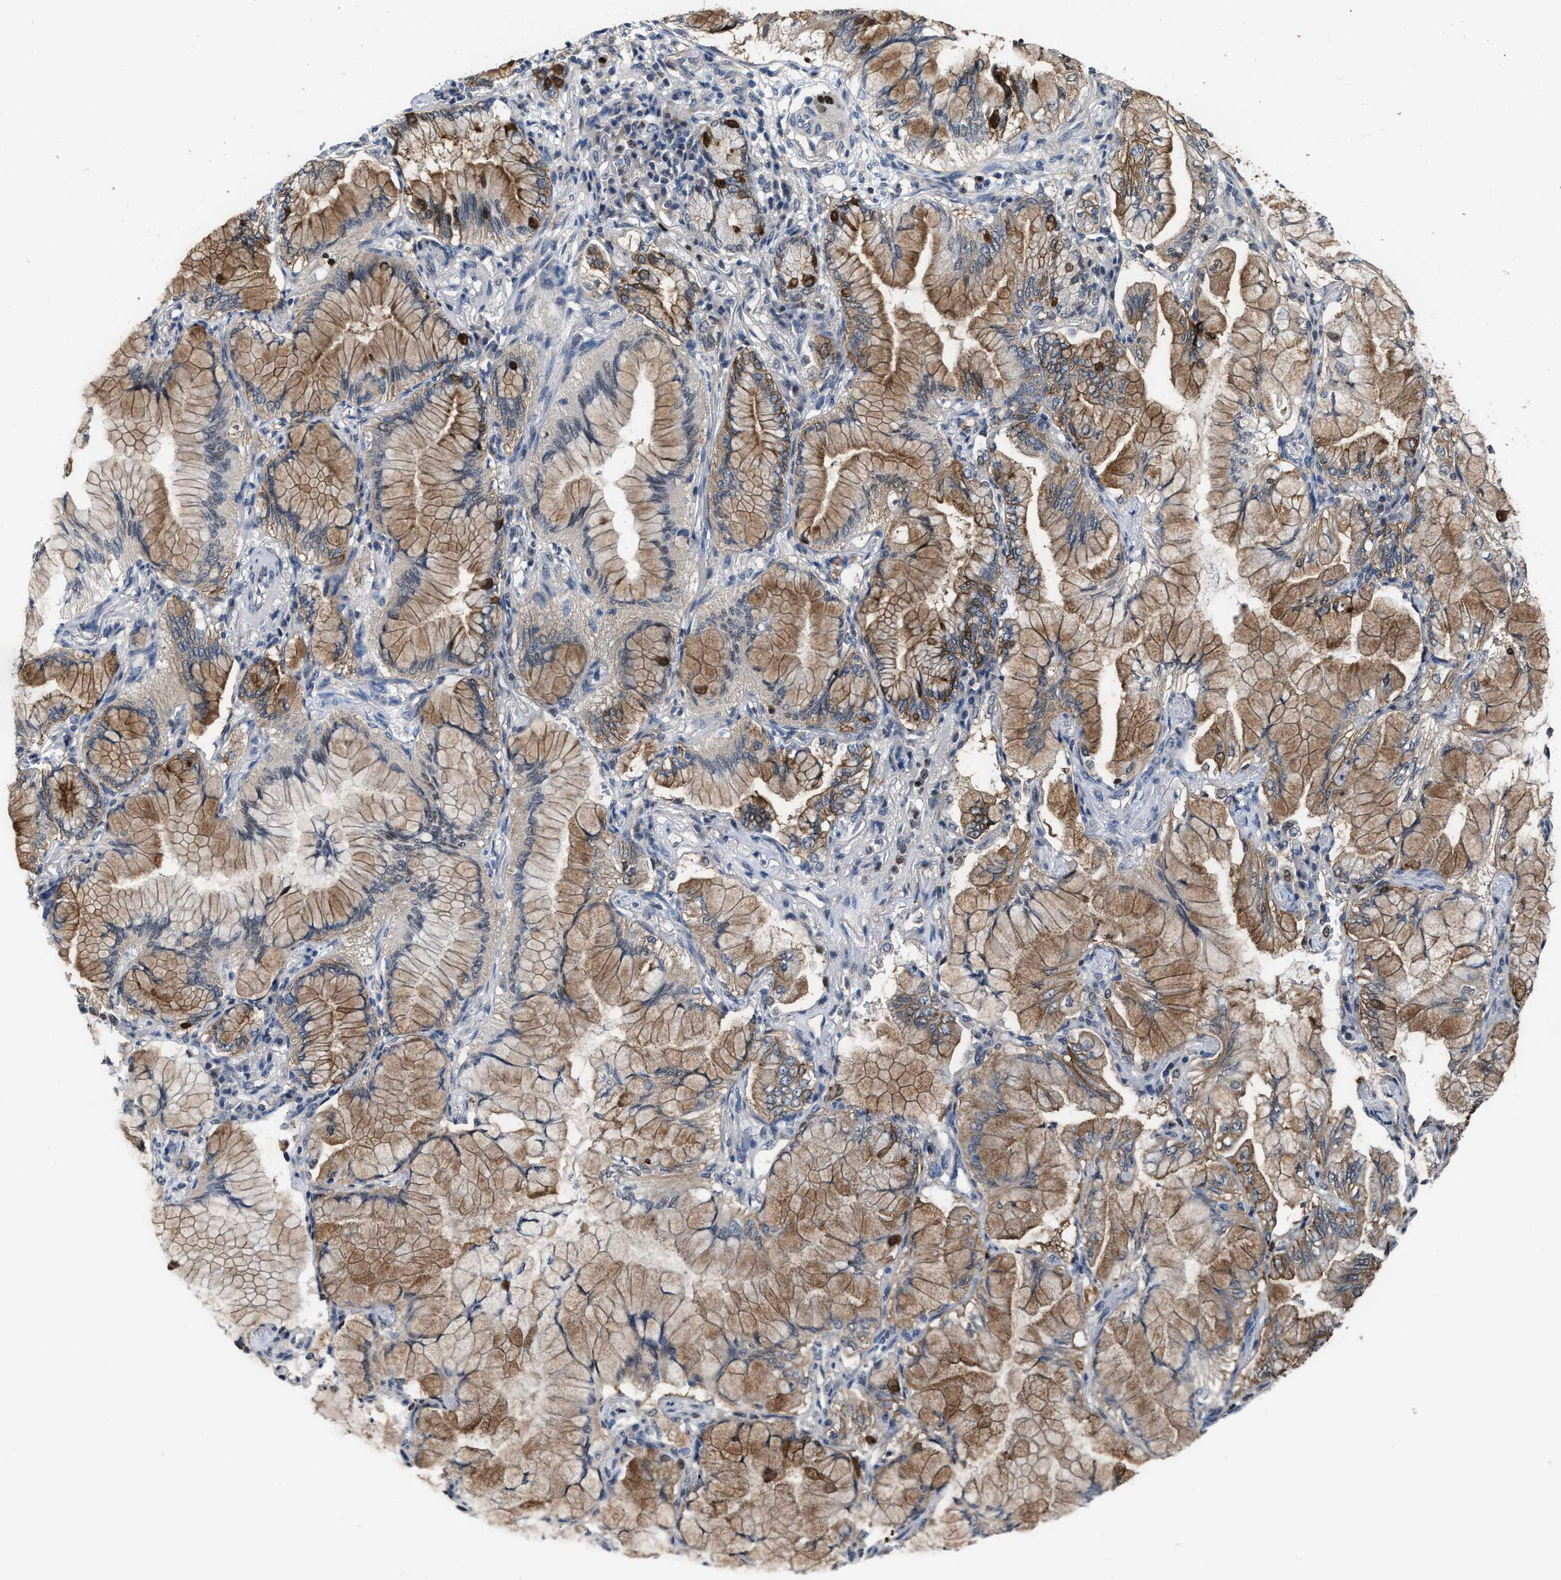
{"staining": {"intensity": "moderate", "quantity": ">75%", "location": "cytoplasmic/membranous,nuclear"}, "tissue": "lung cancer", "cell_type": "Tumor cells", "image_type": "cancer", "snomed": [{"axis": "morphology", "description": "Adenocarcinoma, NOS"}, {"axis": "topography", "description": "Lung"}], "caption": "Protein expression analysis of human lung cancer (adenocarcinoma) reveals moderate cytoplasmic/membranous and nuclear positivity in about >75% of tumor cells.", "gene": "ZNF20", "patient": {"sex": "female", "age": 70}}